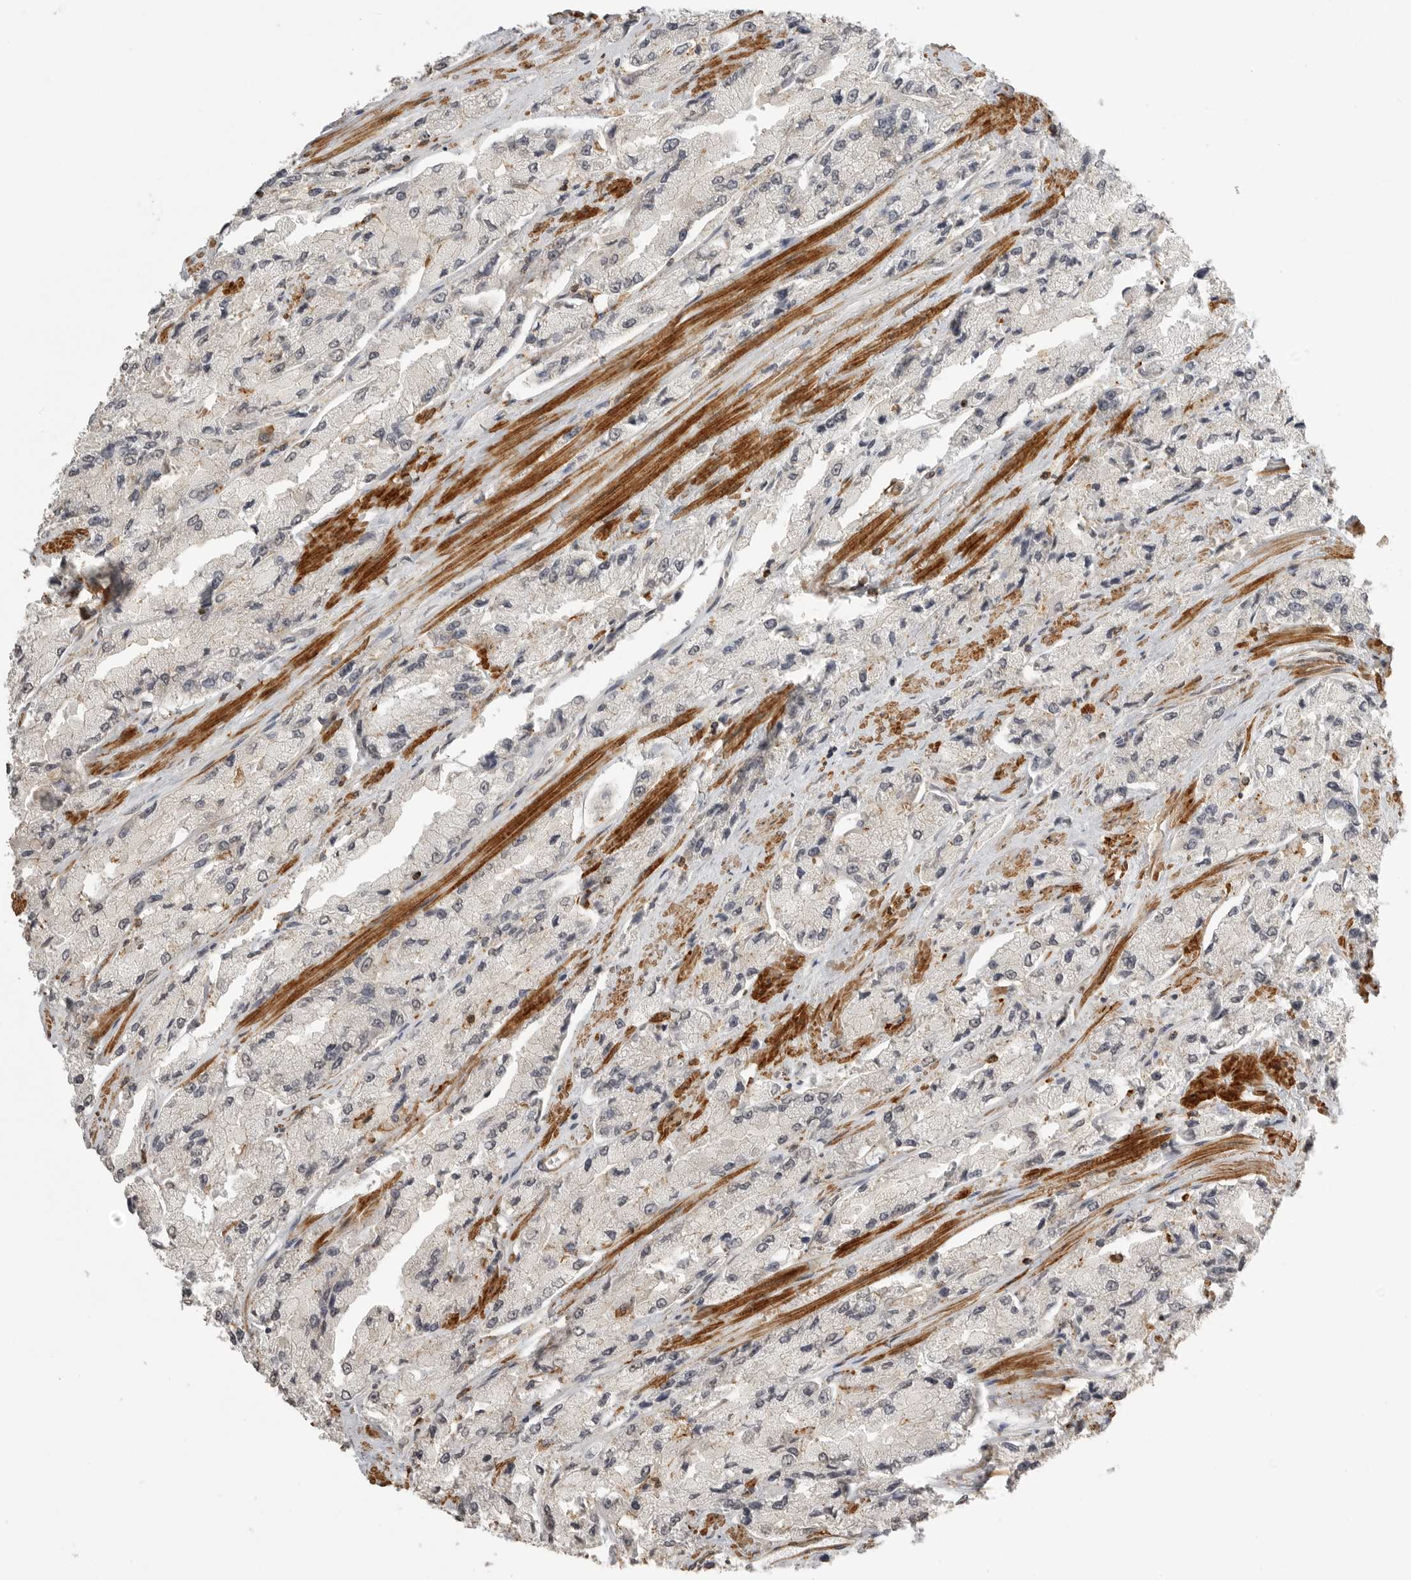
{"staining": {"intensity": "weak", "quantity": "<25%", "location": "cytoplasmic/membranous"}, "tissue": "prostate cancer", "cell_type": "Tumor cells", "image_type": "cancer", "snomed": [{"axis": "morphology", "description": "Adenocarcinoma, High grade"}, {"axis": "topography", "description": "Prostate"}], "caption": "Tumor cells show no significant protein expression in prostate cancer. Nuclei are stained in blue.", "gene": "GPC2", "patient": {"sex": "male", "age": 58}}